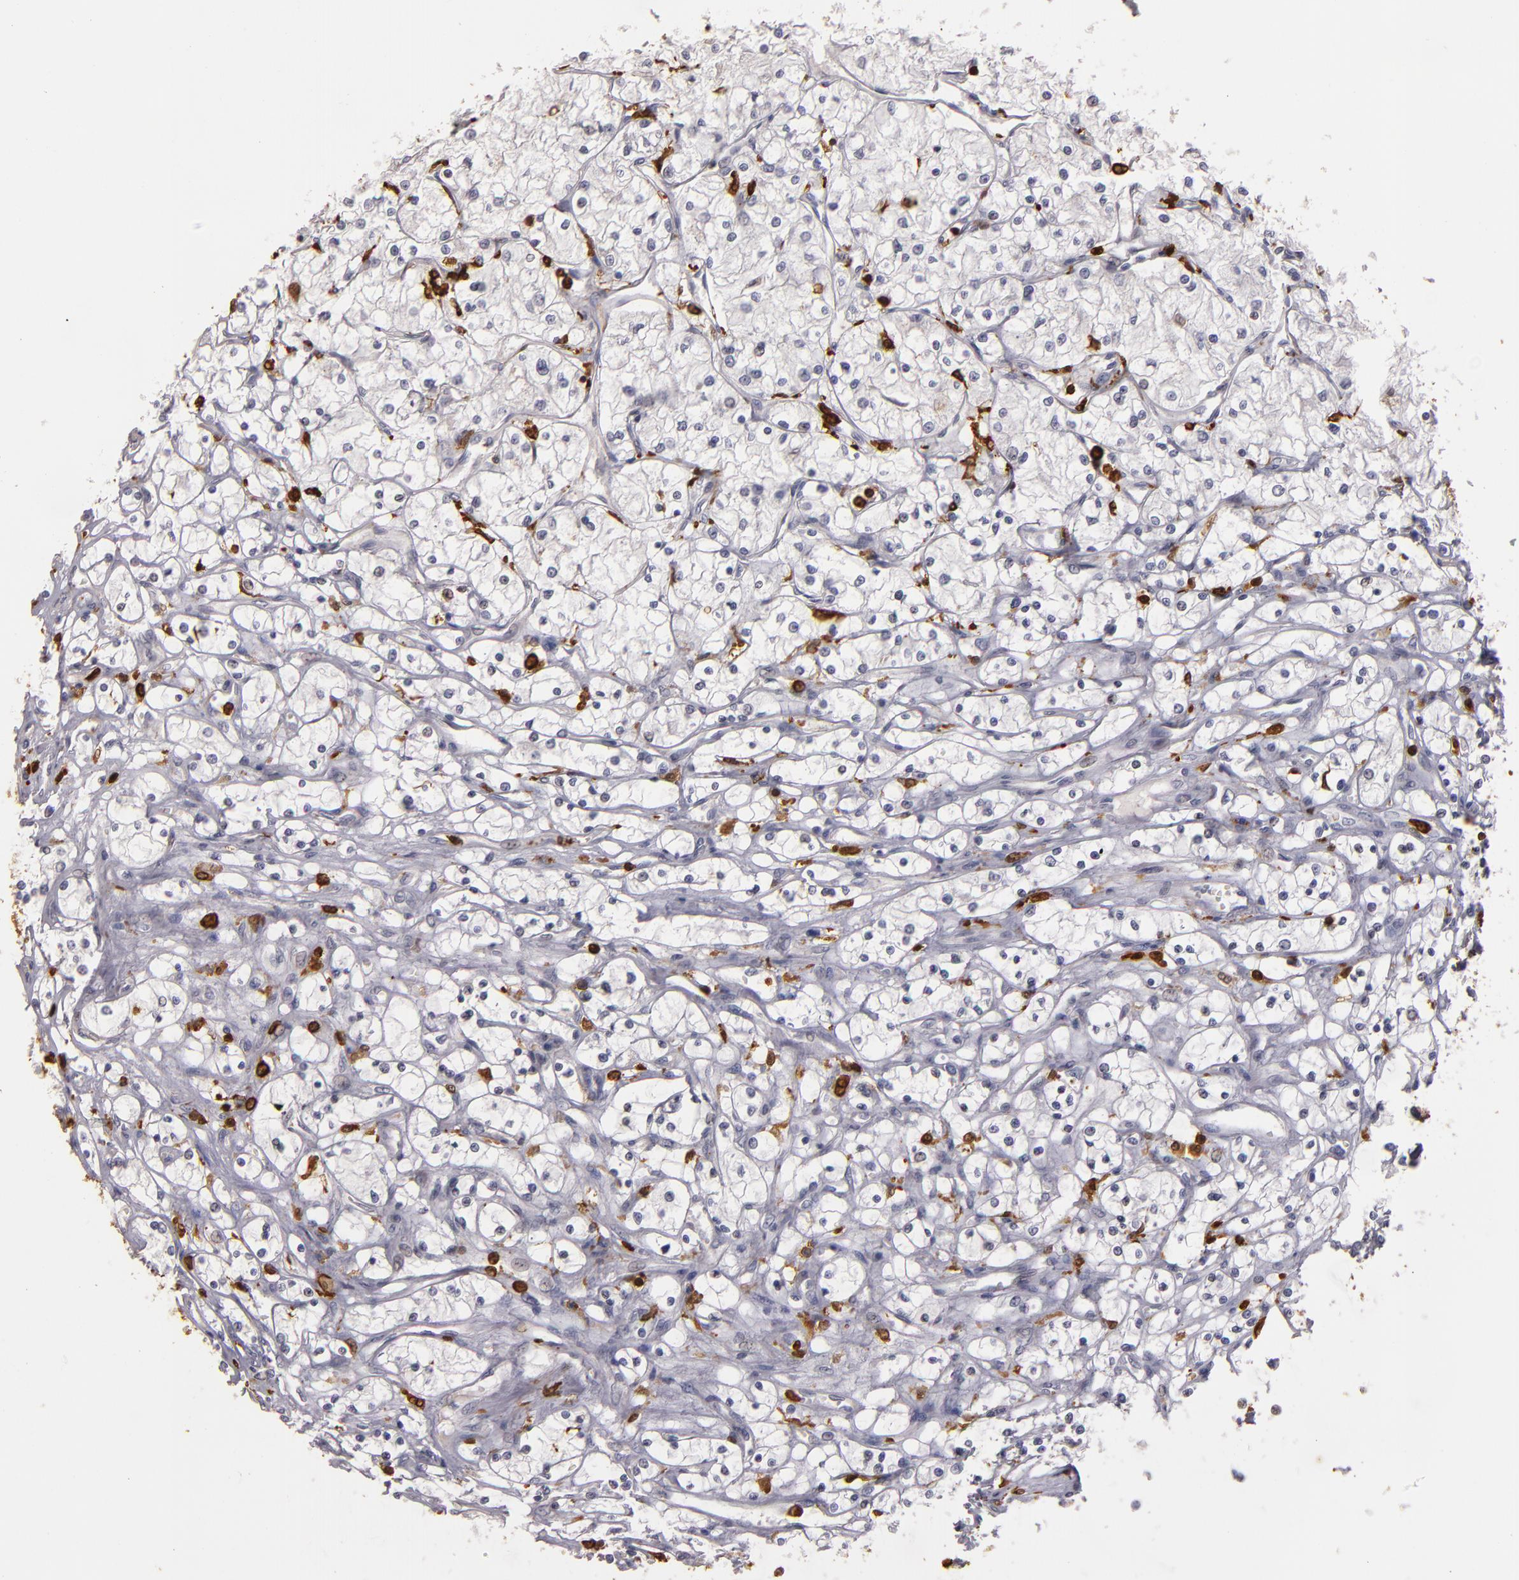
{"staining": {"intensity": "negative", "quantity": "none", "location": "none"}, "tissue": "renal cancer", "cell_type": "Tumor cells", "image_type": "cancer", "snomed": [{"axis": "morphology", "description": "Adenocarcinoma, NOS"}, {"axis": "topography", "description": "Kidney"}], "caption": "High power microscopy image of an immunohistochemistry (IHC) histopathology image of renal cancer, revealing no significant staining in tumor cells.", "gene": "WAS", "patient": {"sex": "male", "age": 61}}